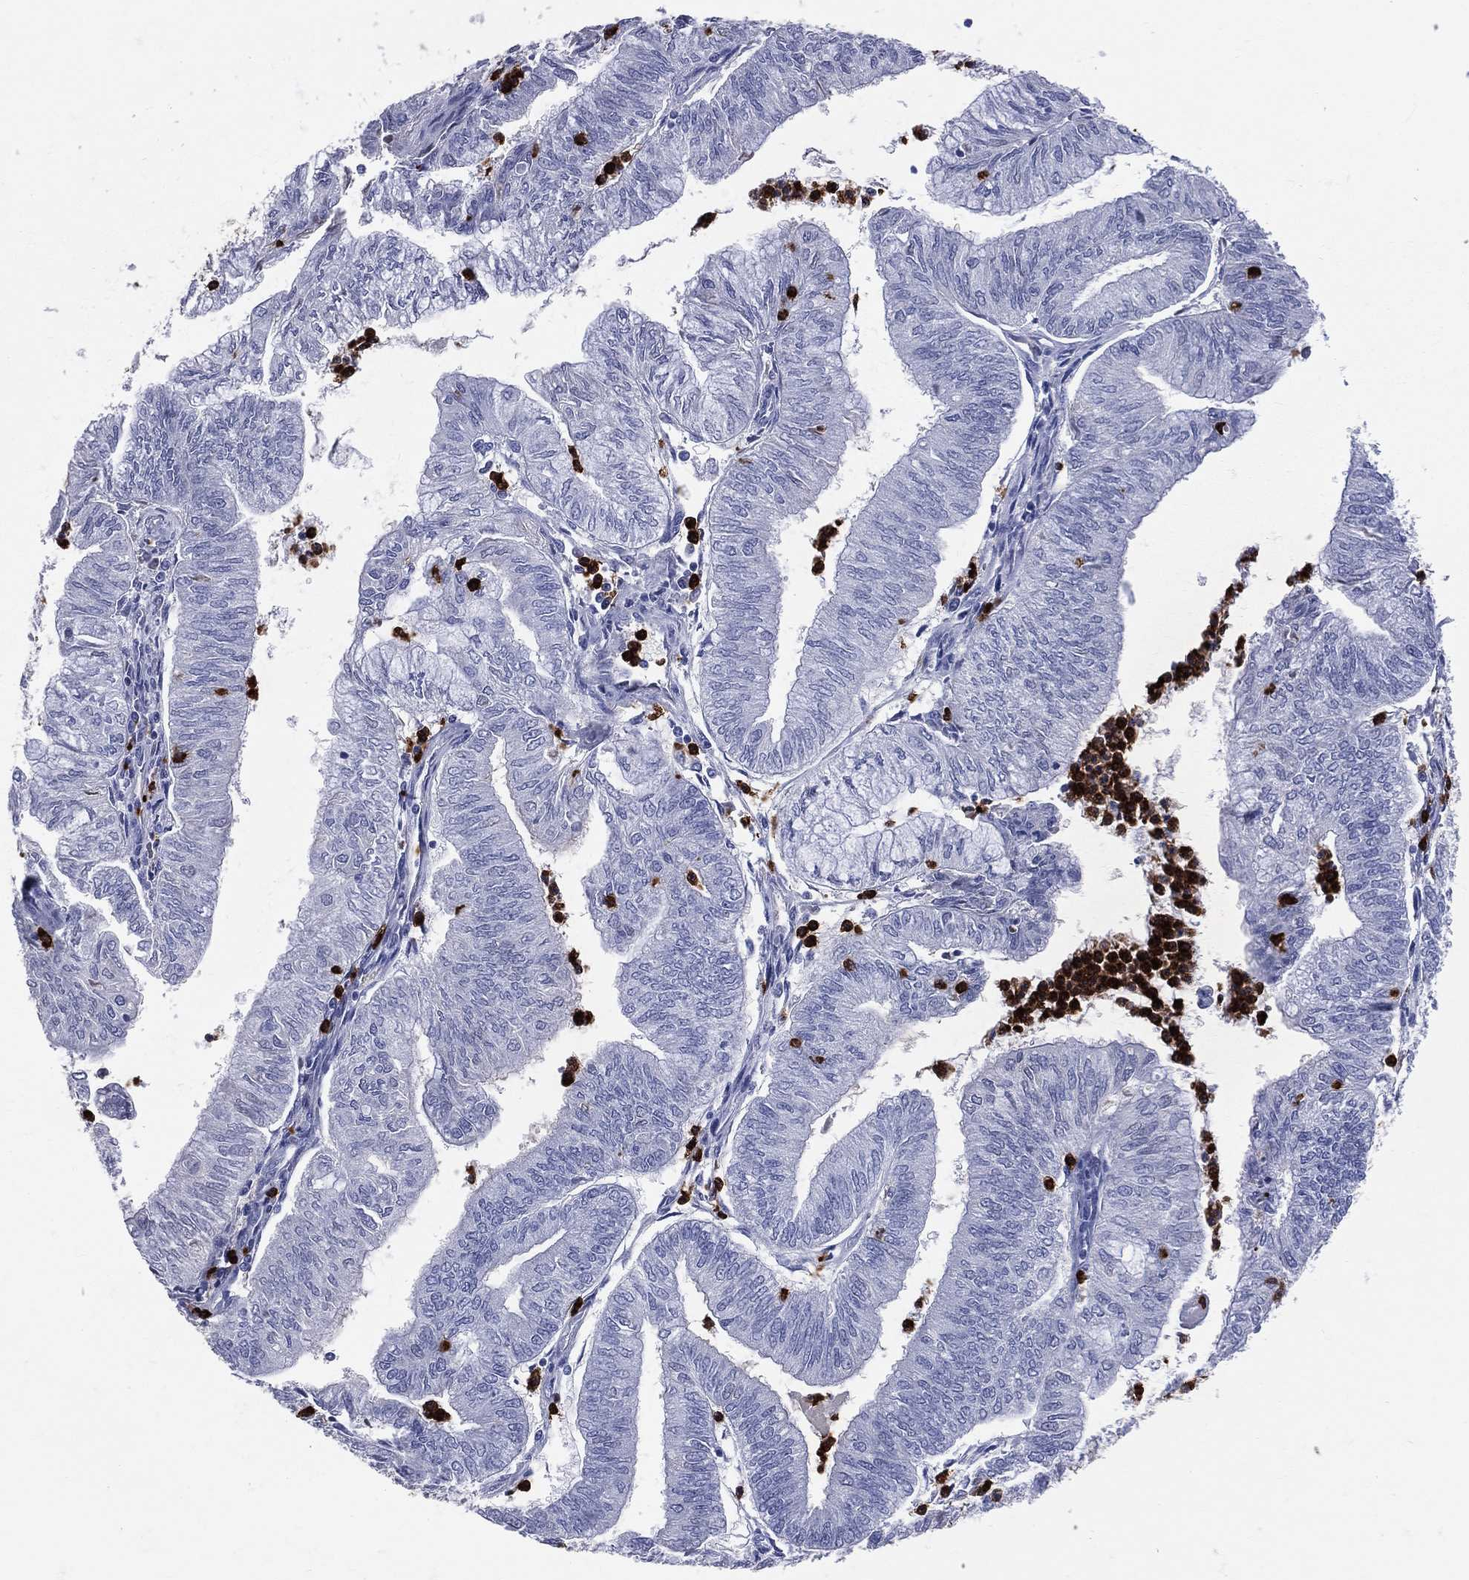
{"staining": {"intensity": "negative", "quantity": "none", "location": "none"}, "tissue": "endometrial cancer", "cell_type": "Tumor cells", "image_type": "cancer", "snomed": [{"axis": "morphology", "description": "Adenocarcinoma, NOS"}, {"axis": "topography", "description": "Endometrium"}], "caption": "The immunohistochemistry histopathology image has no significant staining in tumor cells of endometrial cancer tissue. (DAB immunohistochemistry (IHC), high magnification).", "gene": "PGLYRP1", "patient": {"sex": "female", "age": 59}}